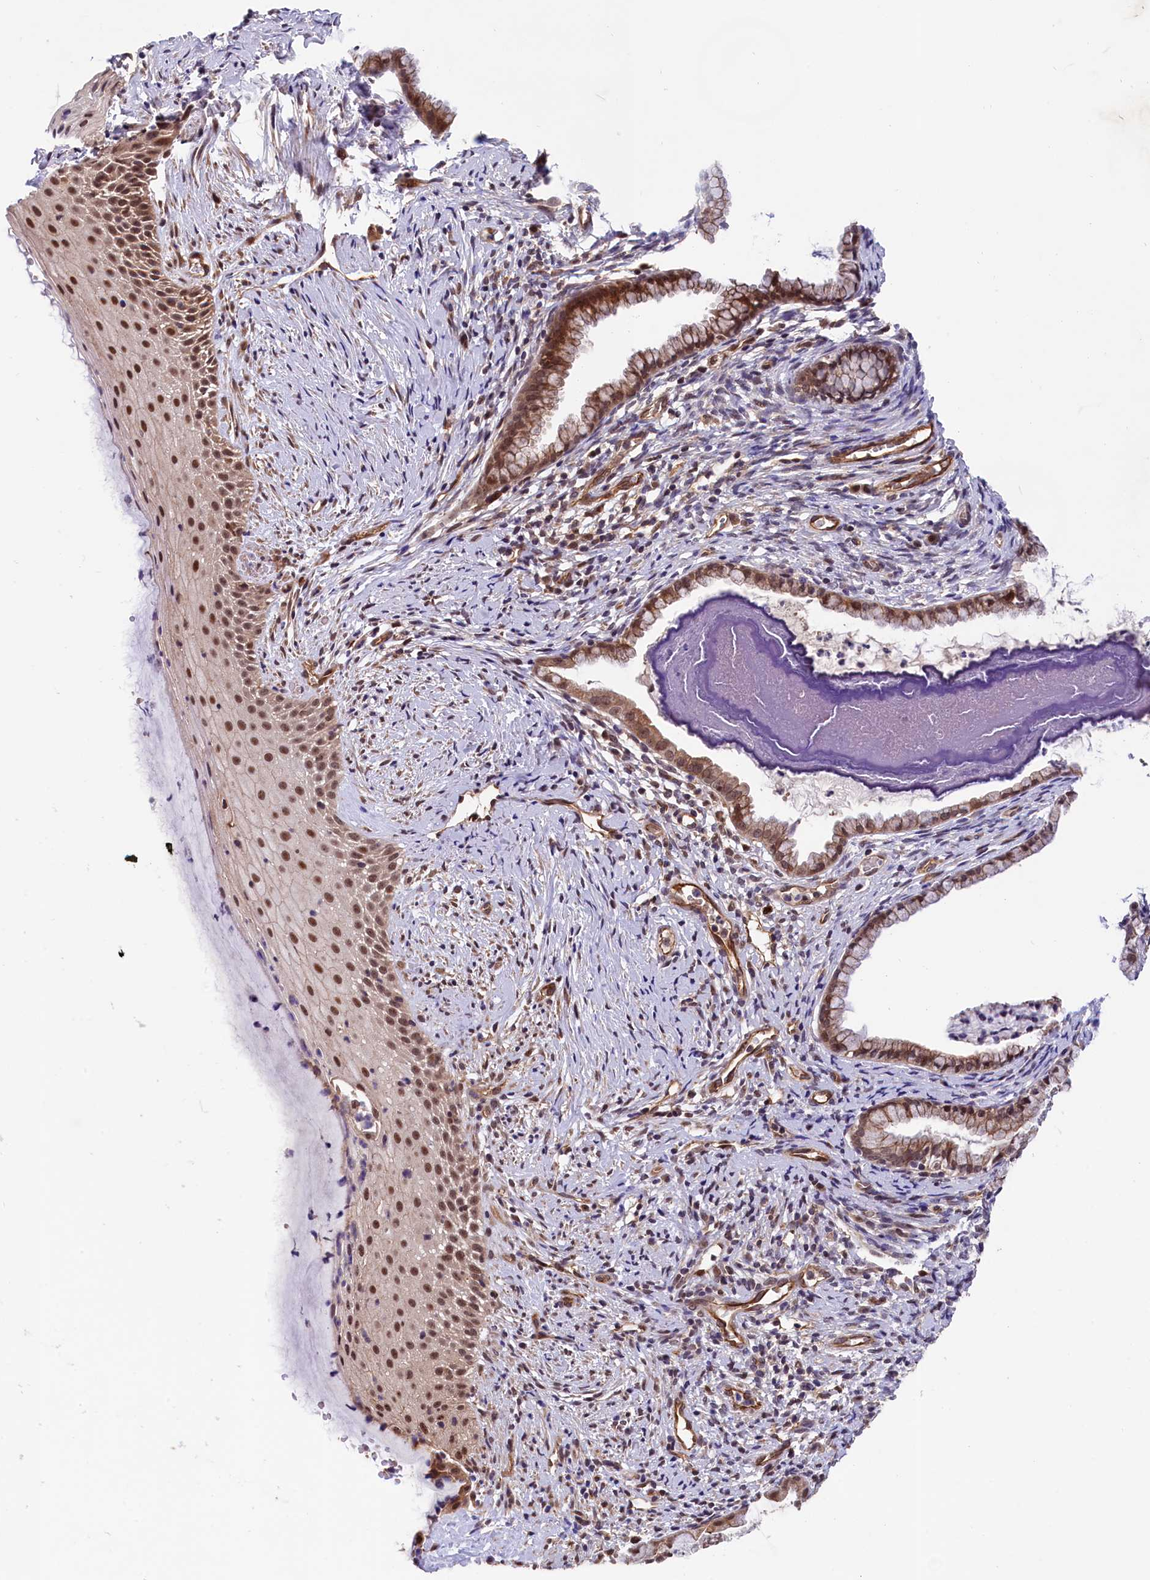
{"staining": {"intensity": "moderate", "quantity": ">75%", "location": "cytoplasmic/membranous,nuclear"}, "tissue": "cervix", "cell_type": "Glandular cells", "image_type": "normal", "snomed": [{"axis": "morphology", "description": "Normal tissue, NOS"}, {"axis": "topography", "description": "Cervix"}], "caption": "Immunohistochemistry (DAB) staining of normal cervix shows moderate cytoplasmic/membranous,nuclear protein positivity in about >75% of glandular cells. (Stains: DAB (3,3'-diaminobenzidine) in brown, nuclei in blue, Microscopy: brightfield microscopy at high magnification).", "gene": "ARL14EP", "patient": {"sex": "female", "age": 36}}